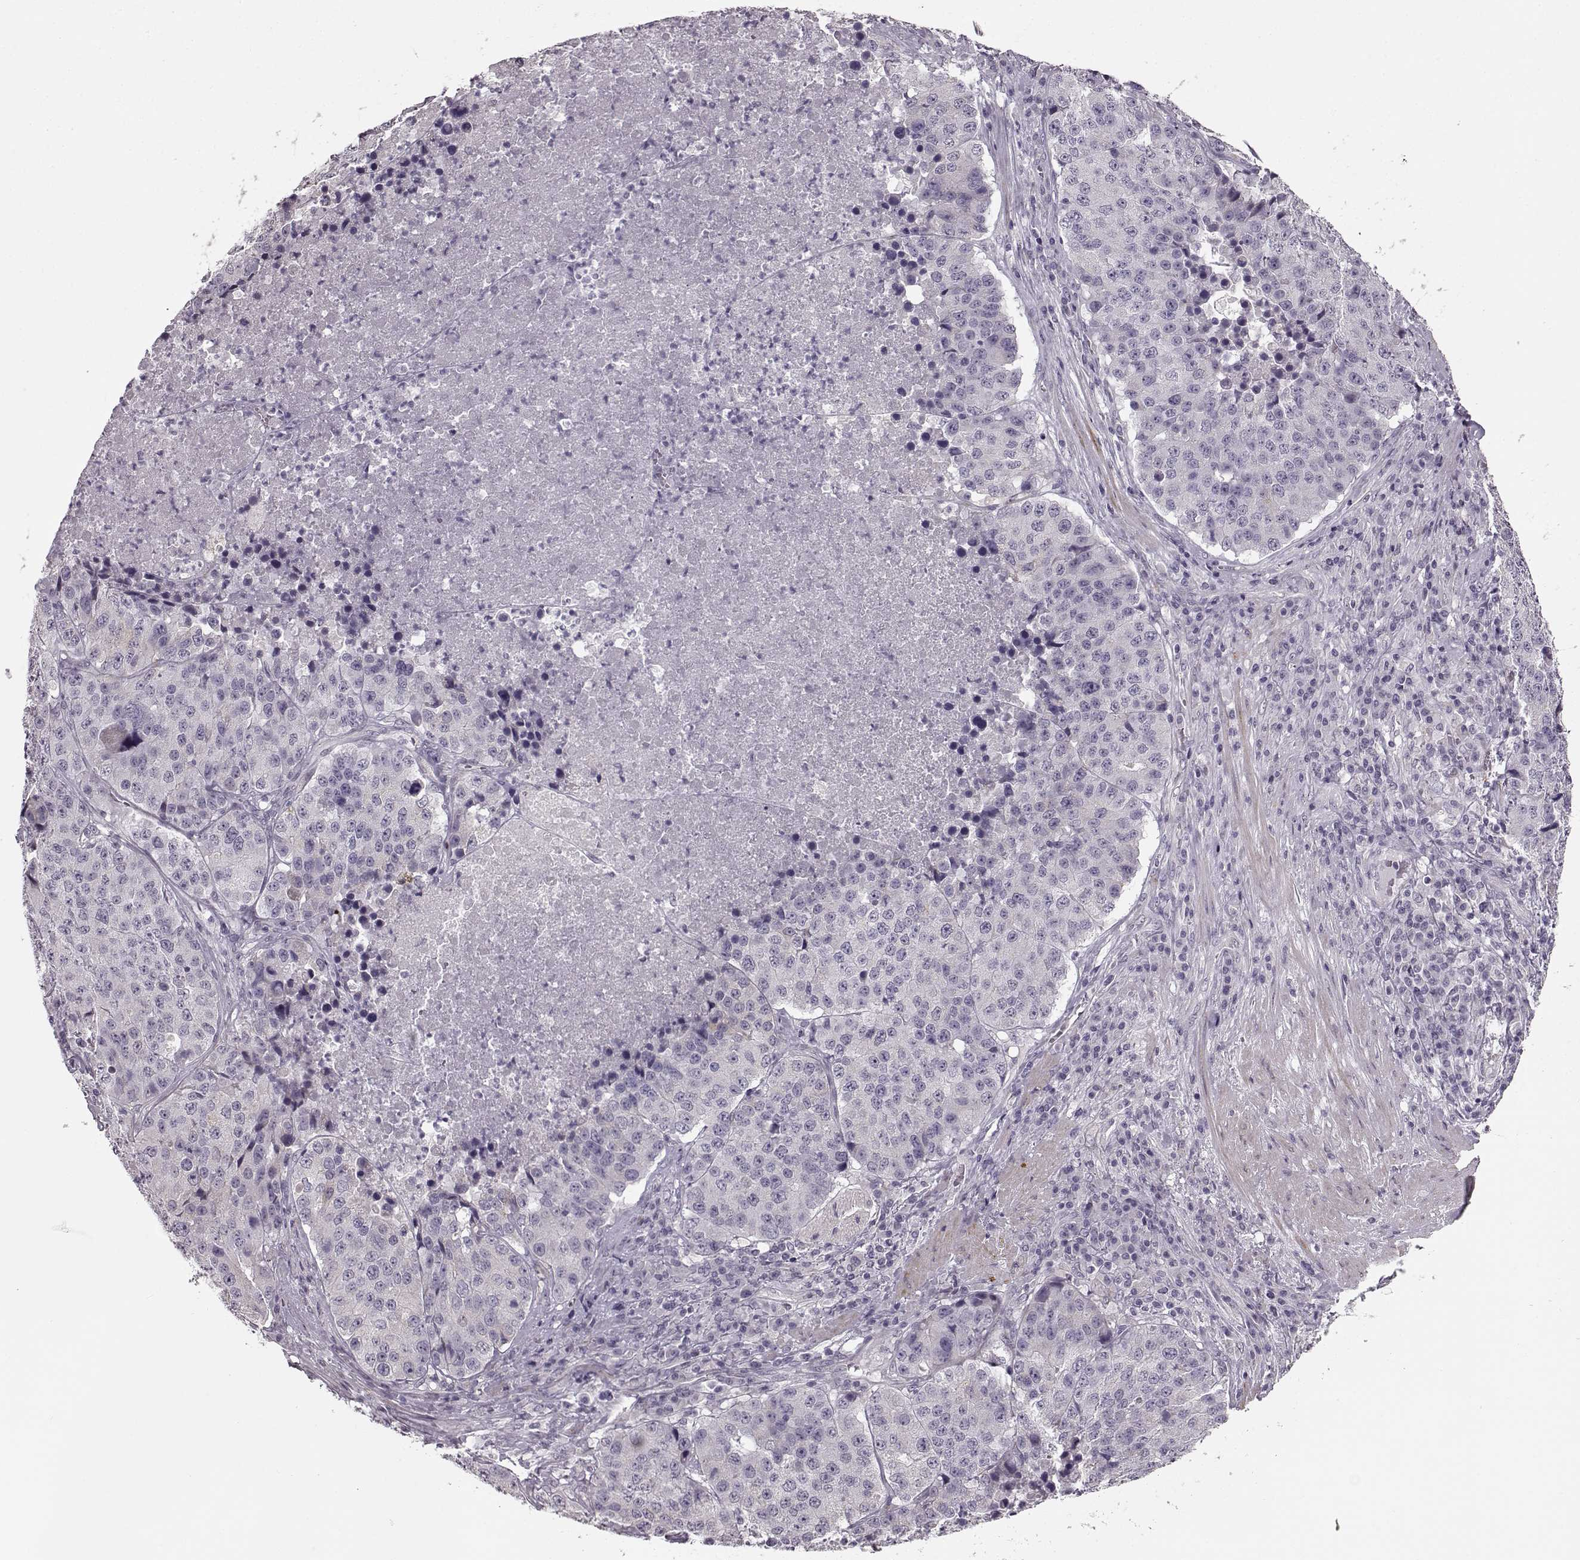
{"staining": {"intensity": "negative", "quantity": "none", "location": "none"}, "tissue": "stomach cancer", "cell_type": "Tumor cells", "image_type": "cancer", "snomed": [{"axis": "morphology", "description": "Adenocarcinoma, NOS"}, {"axis": "topography", "description": "Stomach"}], "caption": "A high-resolution photomicrograph shows immunohistochemistry staining of adenocarcinoma (stomach), which reveals no significant positivity in tumor cells.", "gene": "MAP6D1", "patient": {"sex": "male", "age": 71}}